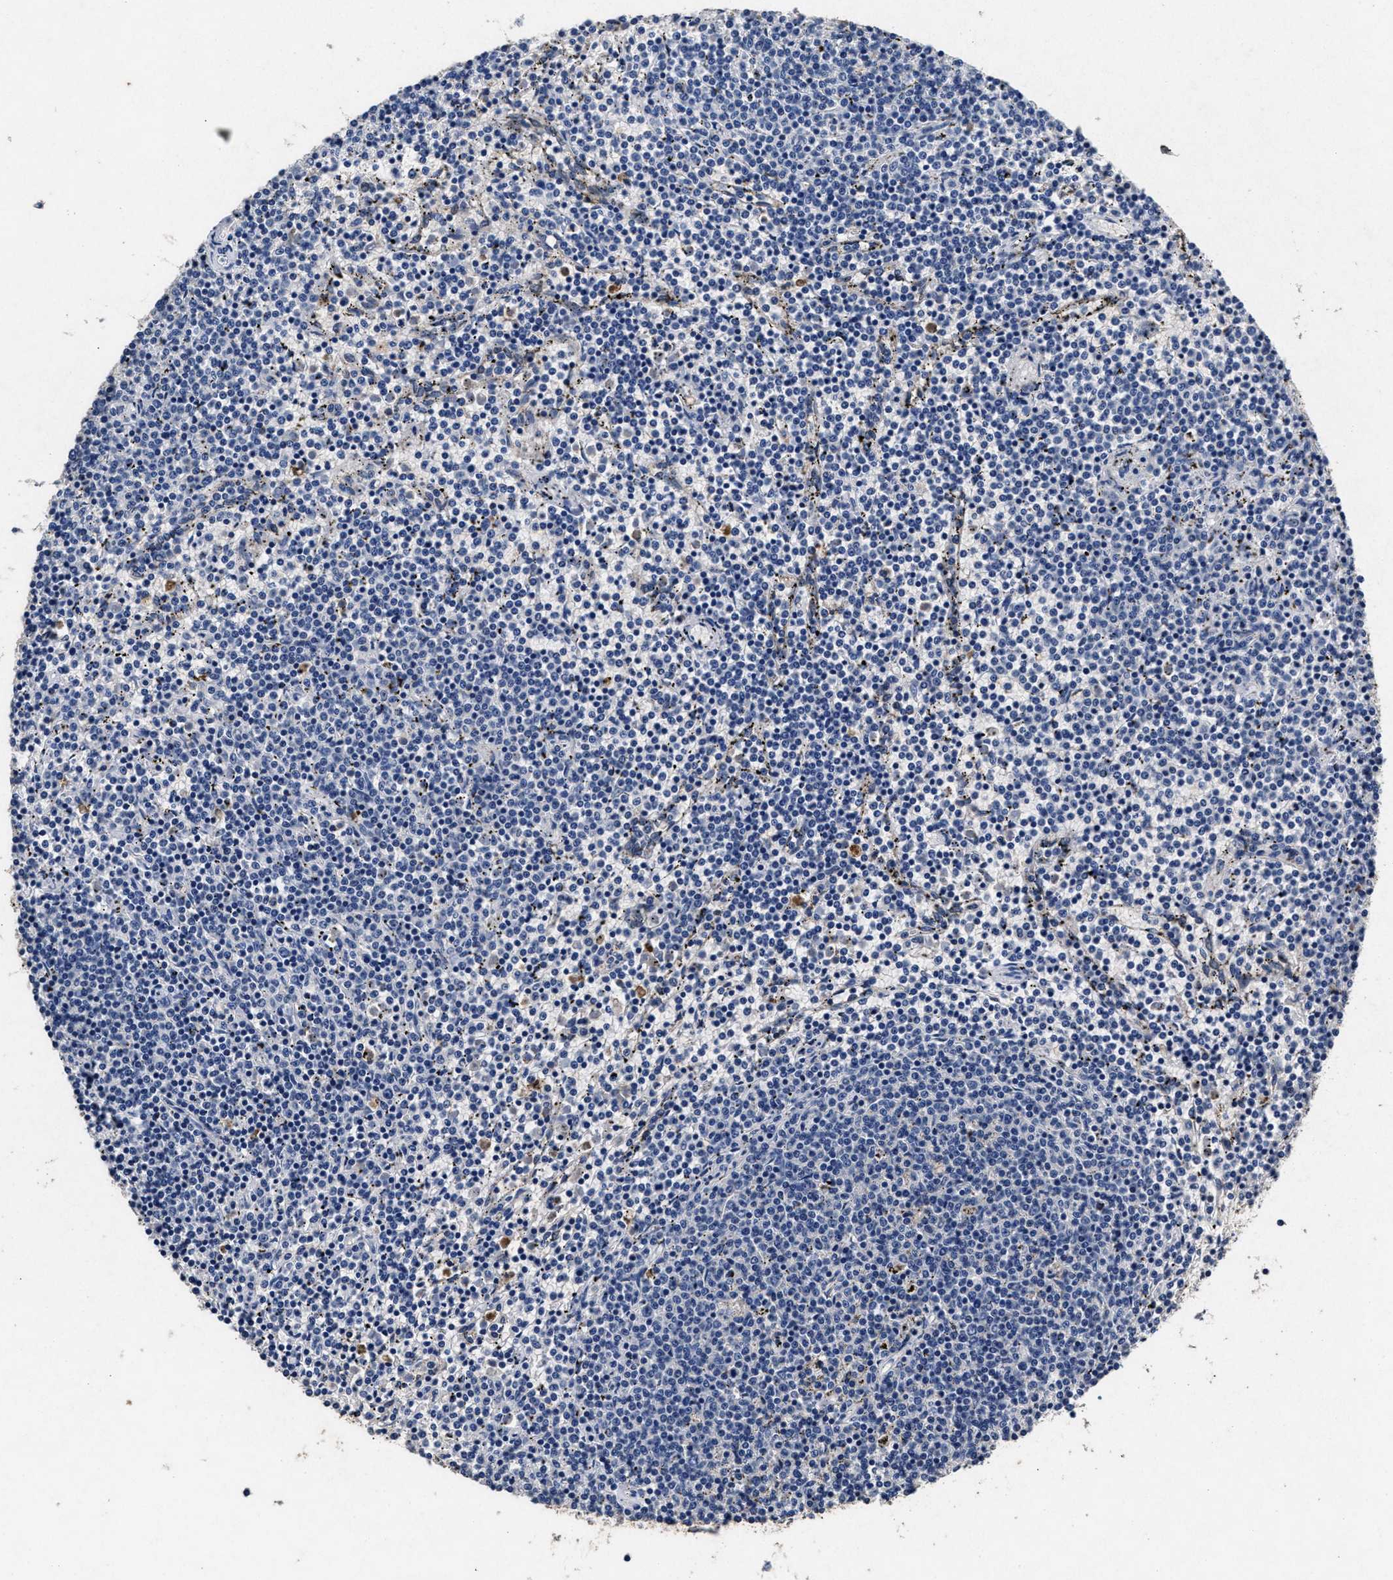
{"staining": {"intensity": "negative", "quantity": "none", "location": "none"}, "tissue": "lymphoma", "cell_type": "Tumor cells", "image_type": "cancer", "snomed": [{"axis": "morphology", "description": "Malignant lymphoma, non-Hodgkin's type, Low grade"}, {"axis": "topography", "description": "Spleen"}], "caption": "This is an immunohistochemistry photomicrograph of malignant lymphoma, non-Hodgkin's type (low-grade). There is no positivity in tumor cells.", "gene": "LTB4R2", "patient": {"sex": "female", "age": 50}}